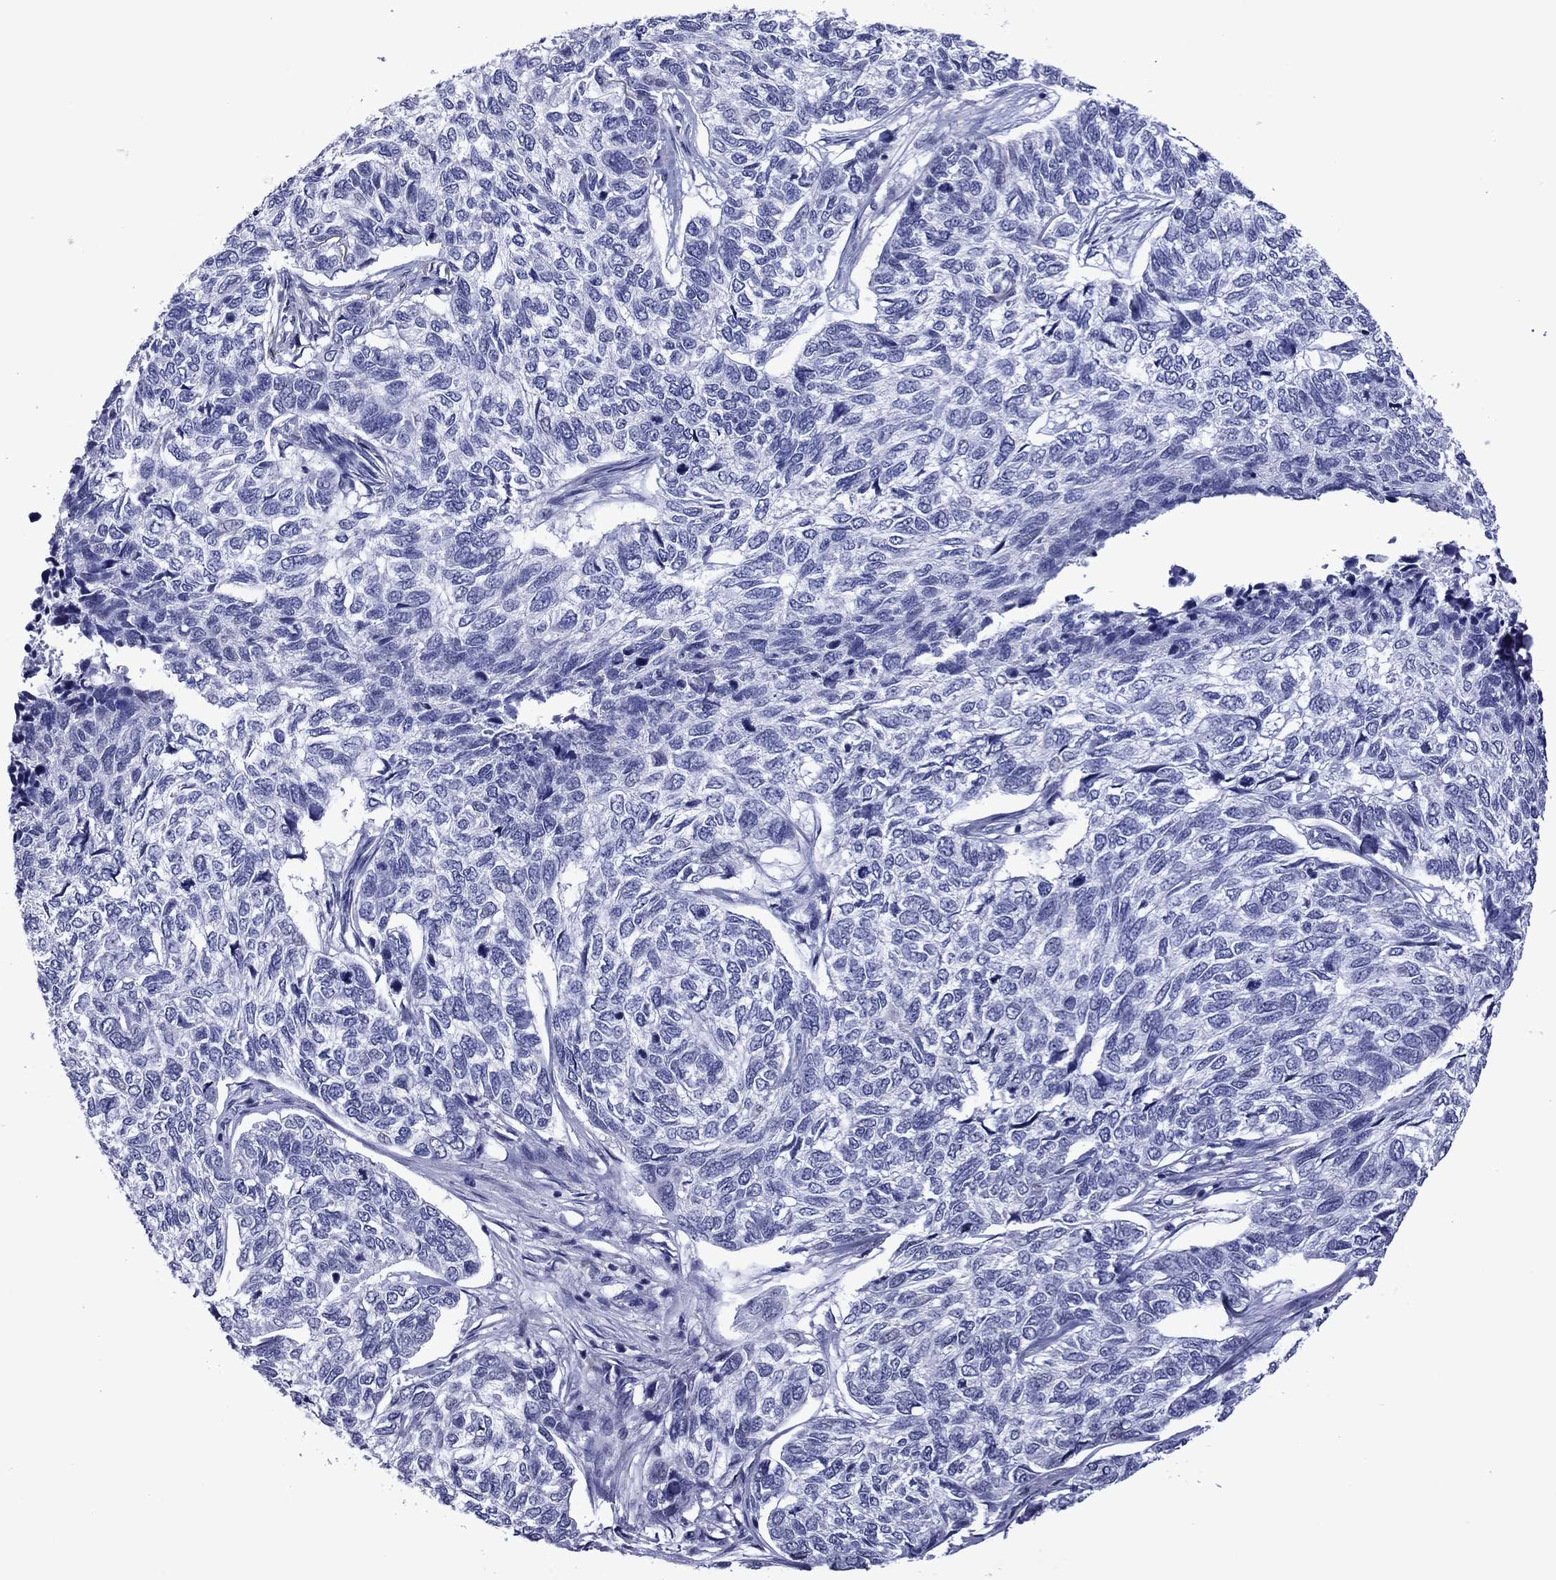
{"staining": {"intensity": "negative", "quantity": "none", "location": "none"}, "tissue": "skin cancer", "cell_type": "Tumor cells", "image_type": "cancer", "snomed": [{"axis": "morphology", "description": "Basal cell carcinoma"}, {"axis": "topography", "description": "Skin"}], "caption": "Immunohistochemistry of human skin cancer (basal cell carcinoma) demonstrates no expression in tumor cells.", "gene": "PIWIL1", "patient": {"sex": "female", "age": 65}}